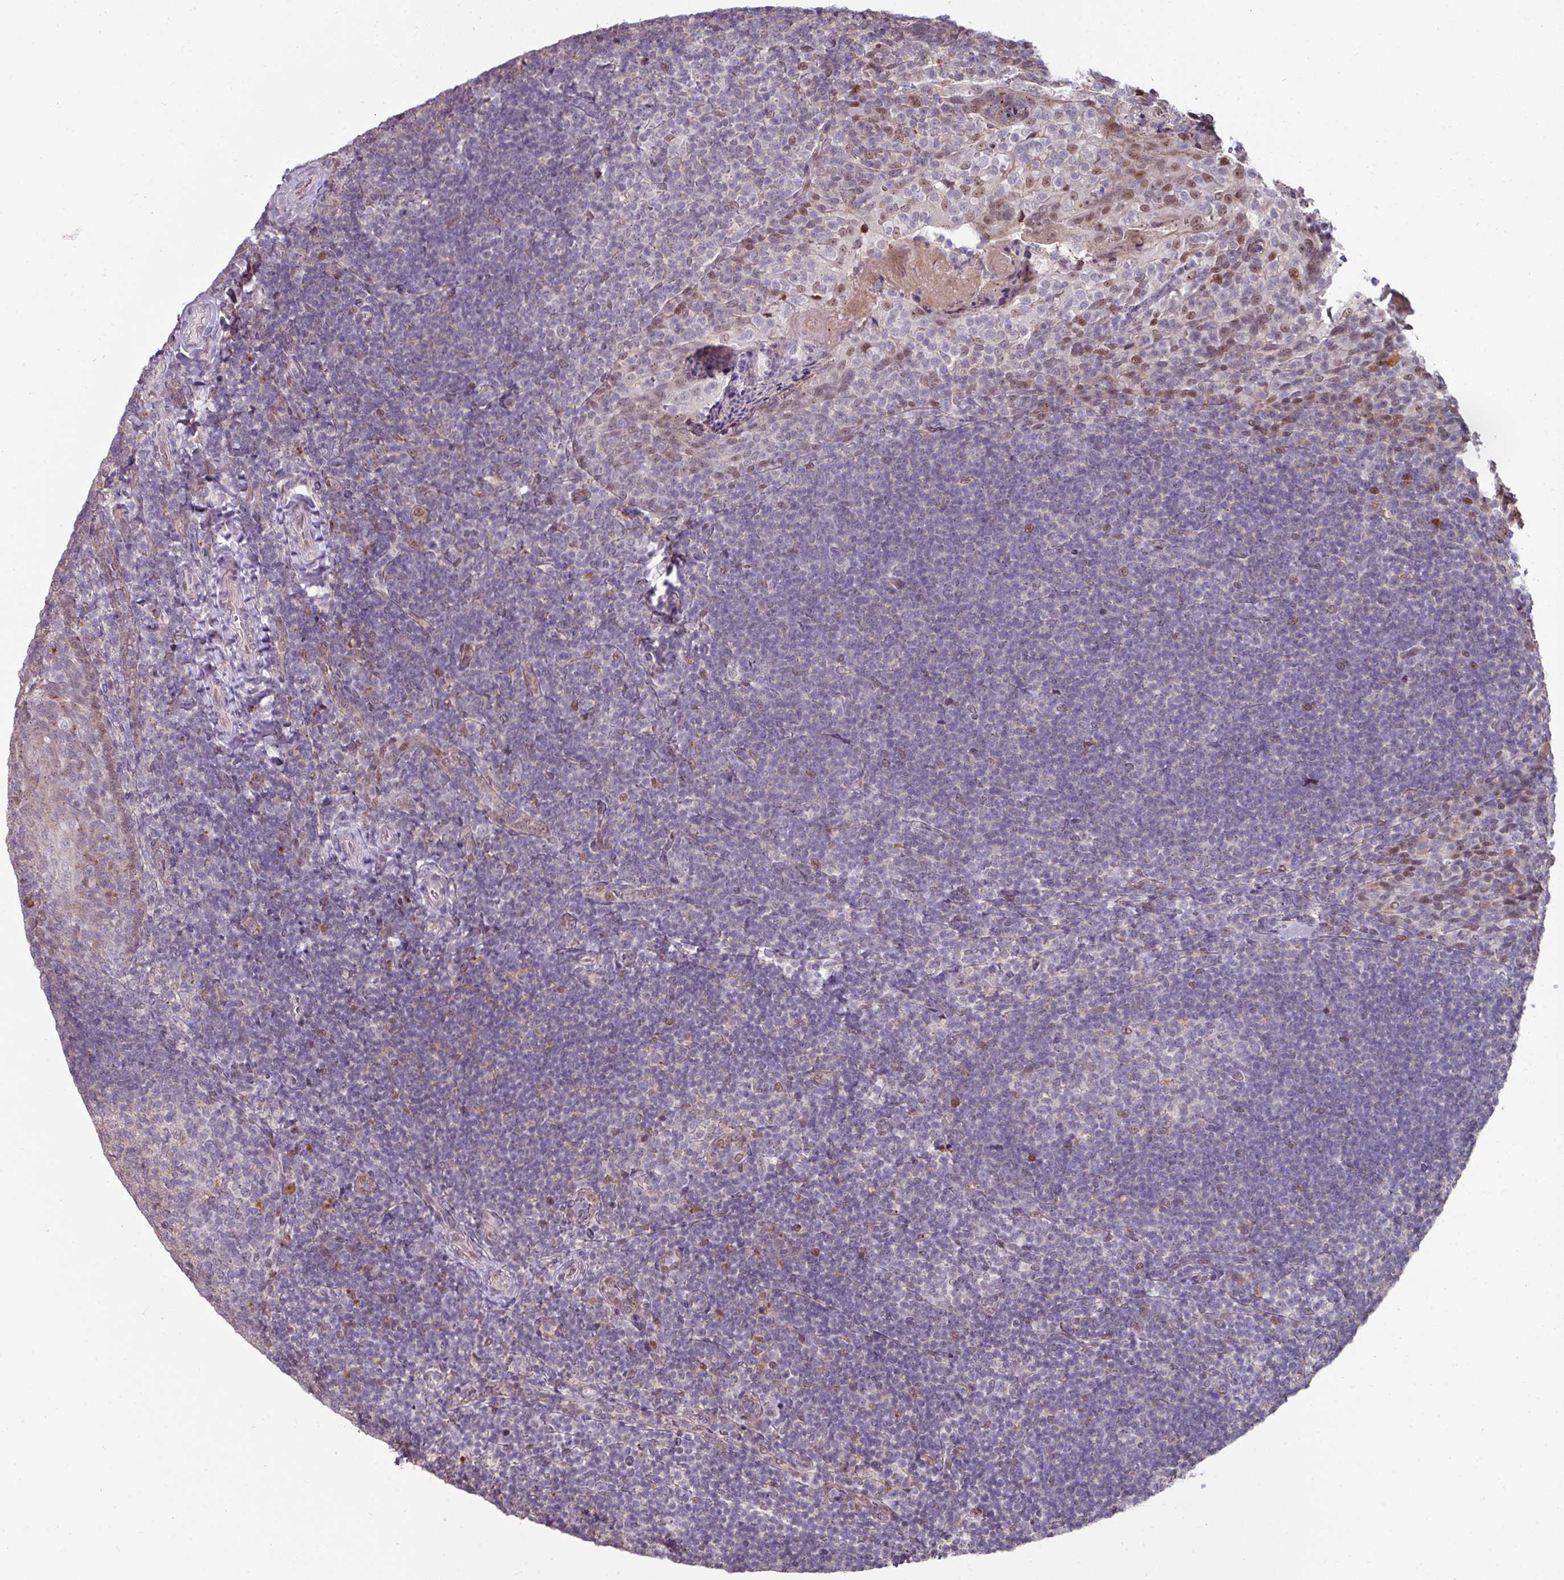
{"staining": {"intensity": "moderate", "quantity": "<25%", "location": "nuclear"}, "tissue": "tonsil", "cell_type": "Germinal center cells", "image_type": "normal", "snomed": [{"axis": "morphology", "description": "Normal tissue, NOS"}, {"axis": "topography", "description": "Tonsil"}], "caption": "An image of tonsil stained for a protein reveals moderate nuclear brown staining in germinal center cells.", "gene": "SWSAP1", "patient": {"sex": "female", "age": 10}}